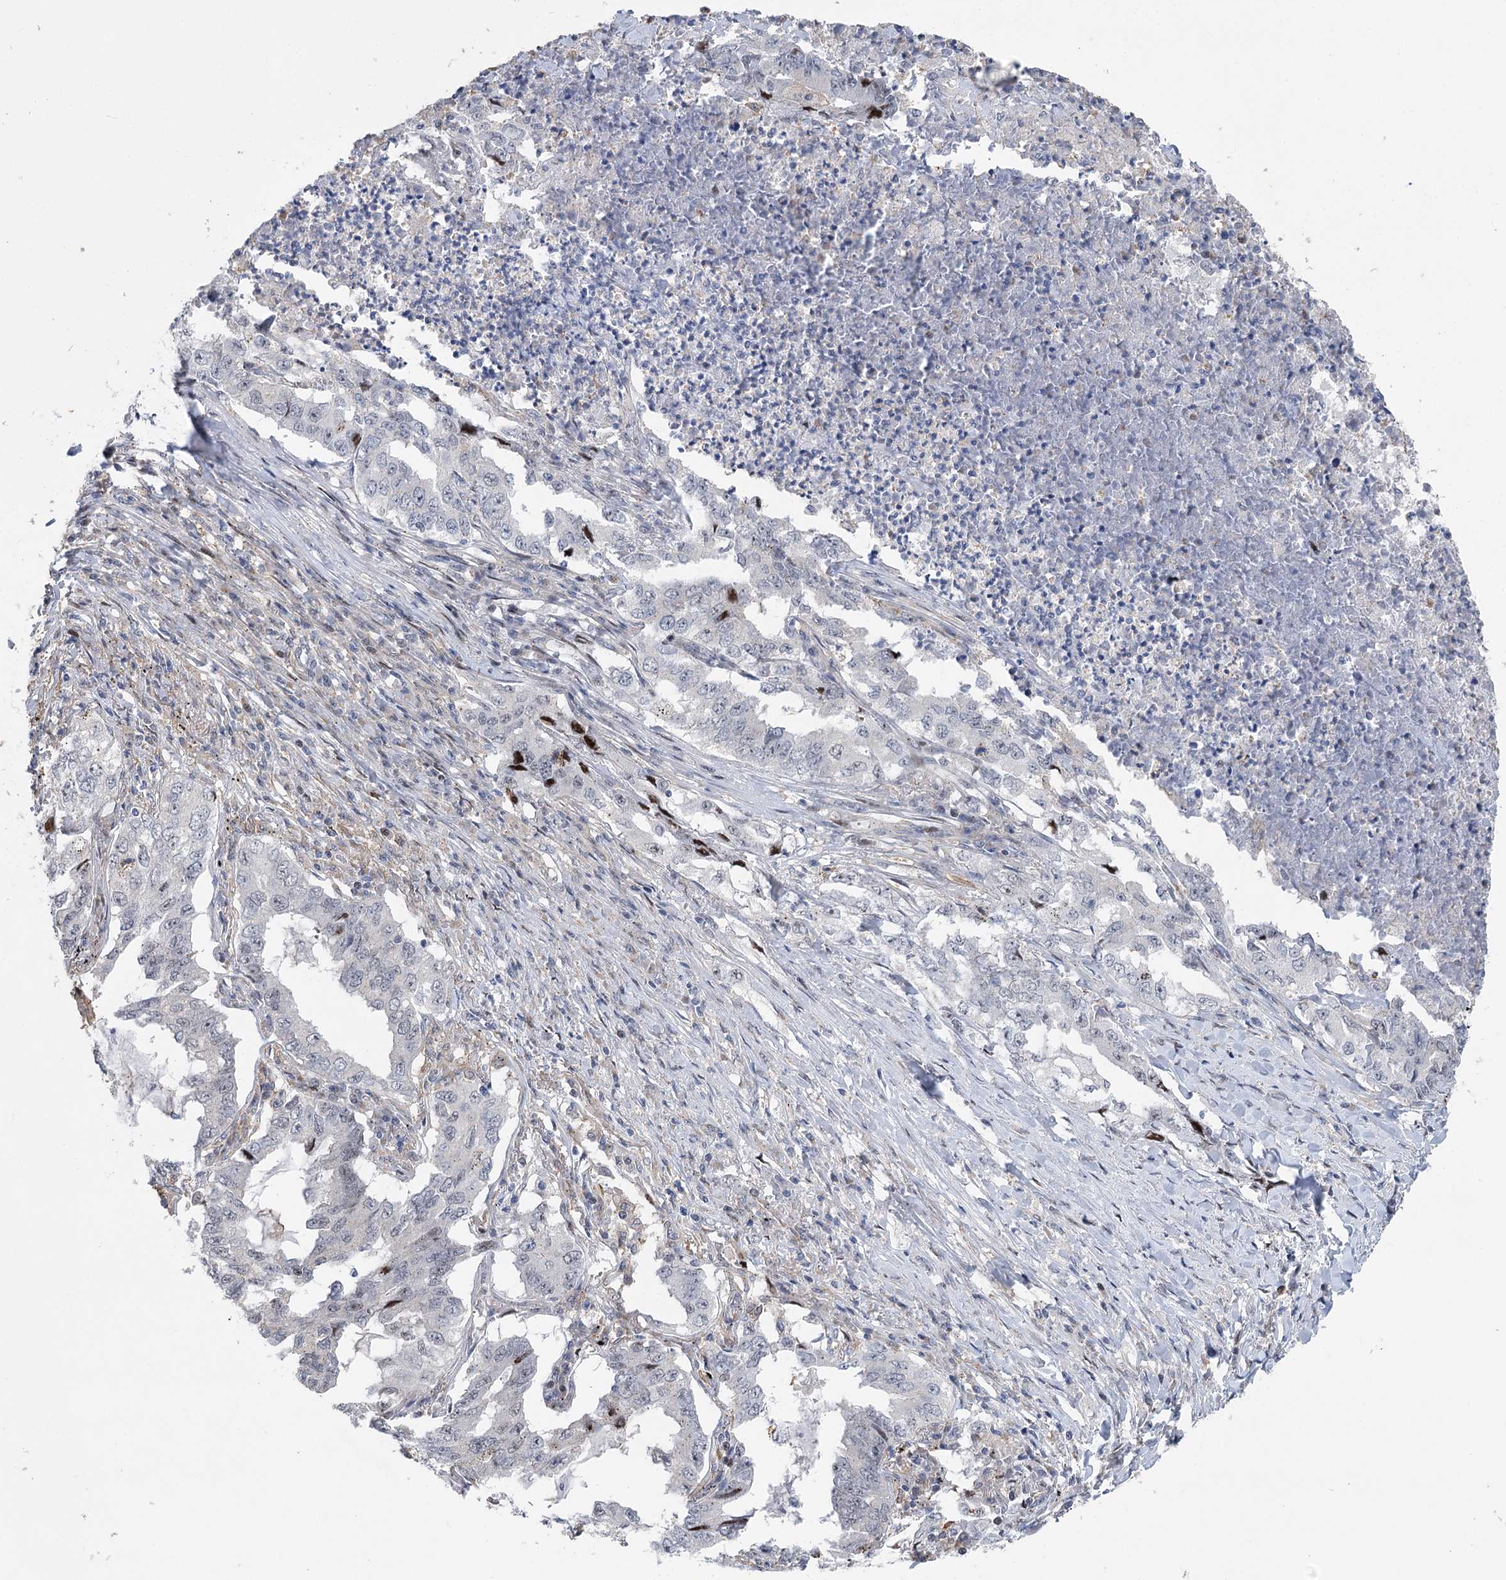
{"staining": {"intensity": "negative", "quantity": "none", "location": "none"}, "tissue": "lung cancer", "cell_type": "Tumor cells", "image_type": "cancer", "snomed": [{"axis": "morphology", "description": "Adenocarcinoma, NOS"}, {"axis": "topography", "description": "Lung"}], "caption": "The immunohistochemistry (IHC) image has no significant expression in tumor cells of adenocarcinoma (lung) tissue.", "gene": "CAMTA1", "patient": {"sex": "female", "age": 51}}